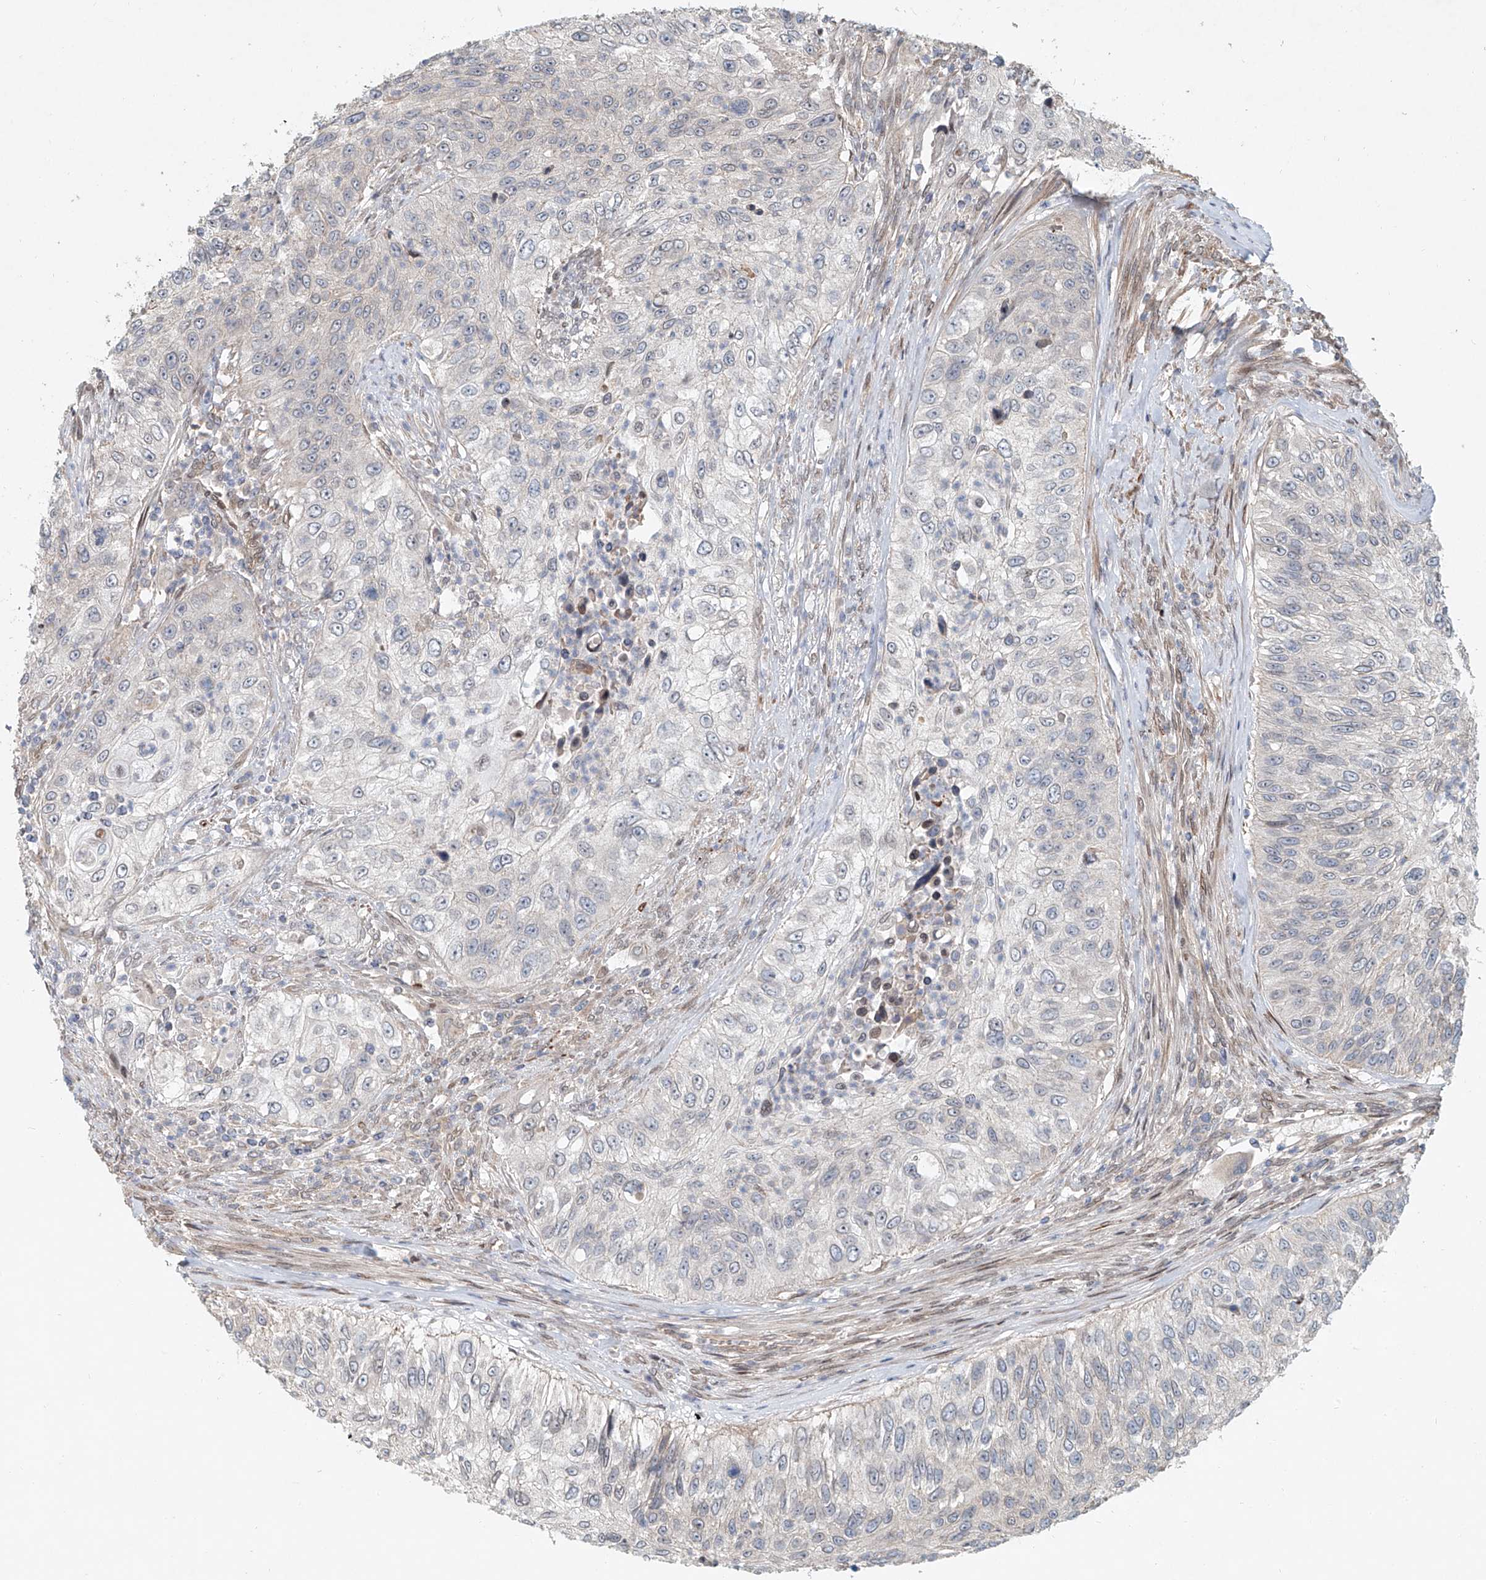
{"staining": {"intensity": "negative", "quantity": "none", "location": "none"}, "tissue": "urothelial cancer", "cell_type": "Tumor cells", "image_type": "cancer", "snomed": [{"axis": "morphology", "description": "Urothelial carcinoma, High grade"}, {"axis": "topography", "description": "Urinary bladder"}], "caption": "Tumor cells show no significant protein positivity in urothelial carcinoma (high-grade).", "gene": "SASH1", "patient": {"sex": "female", "age": 60}}